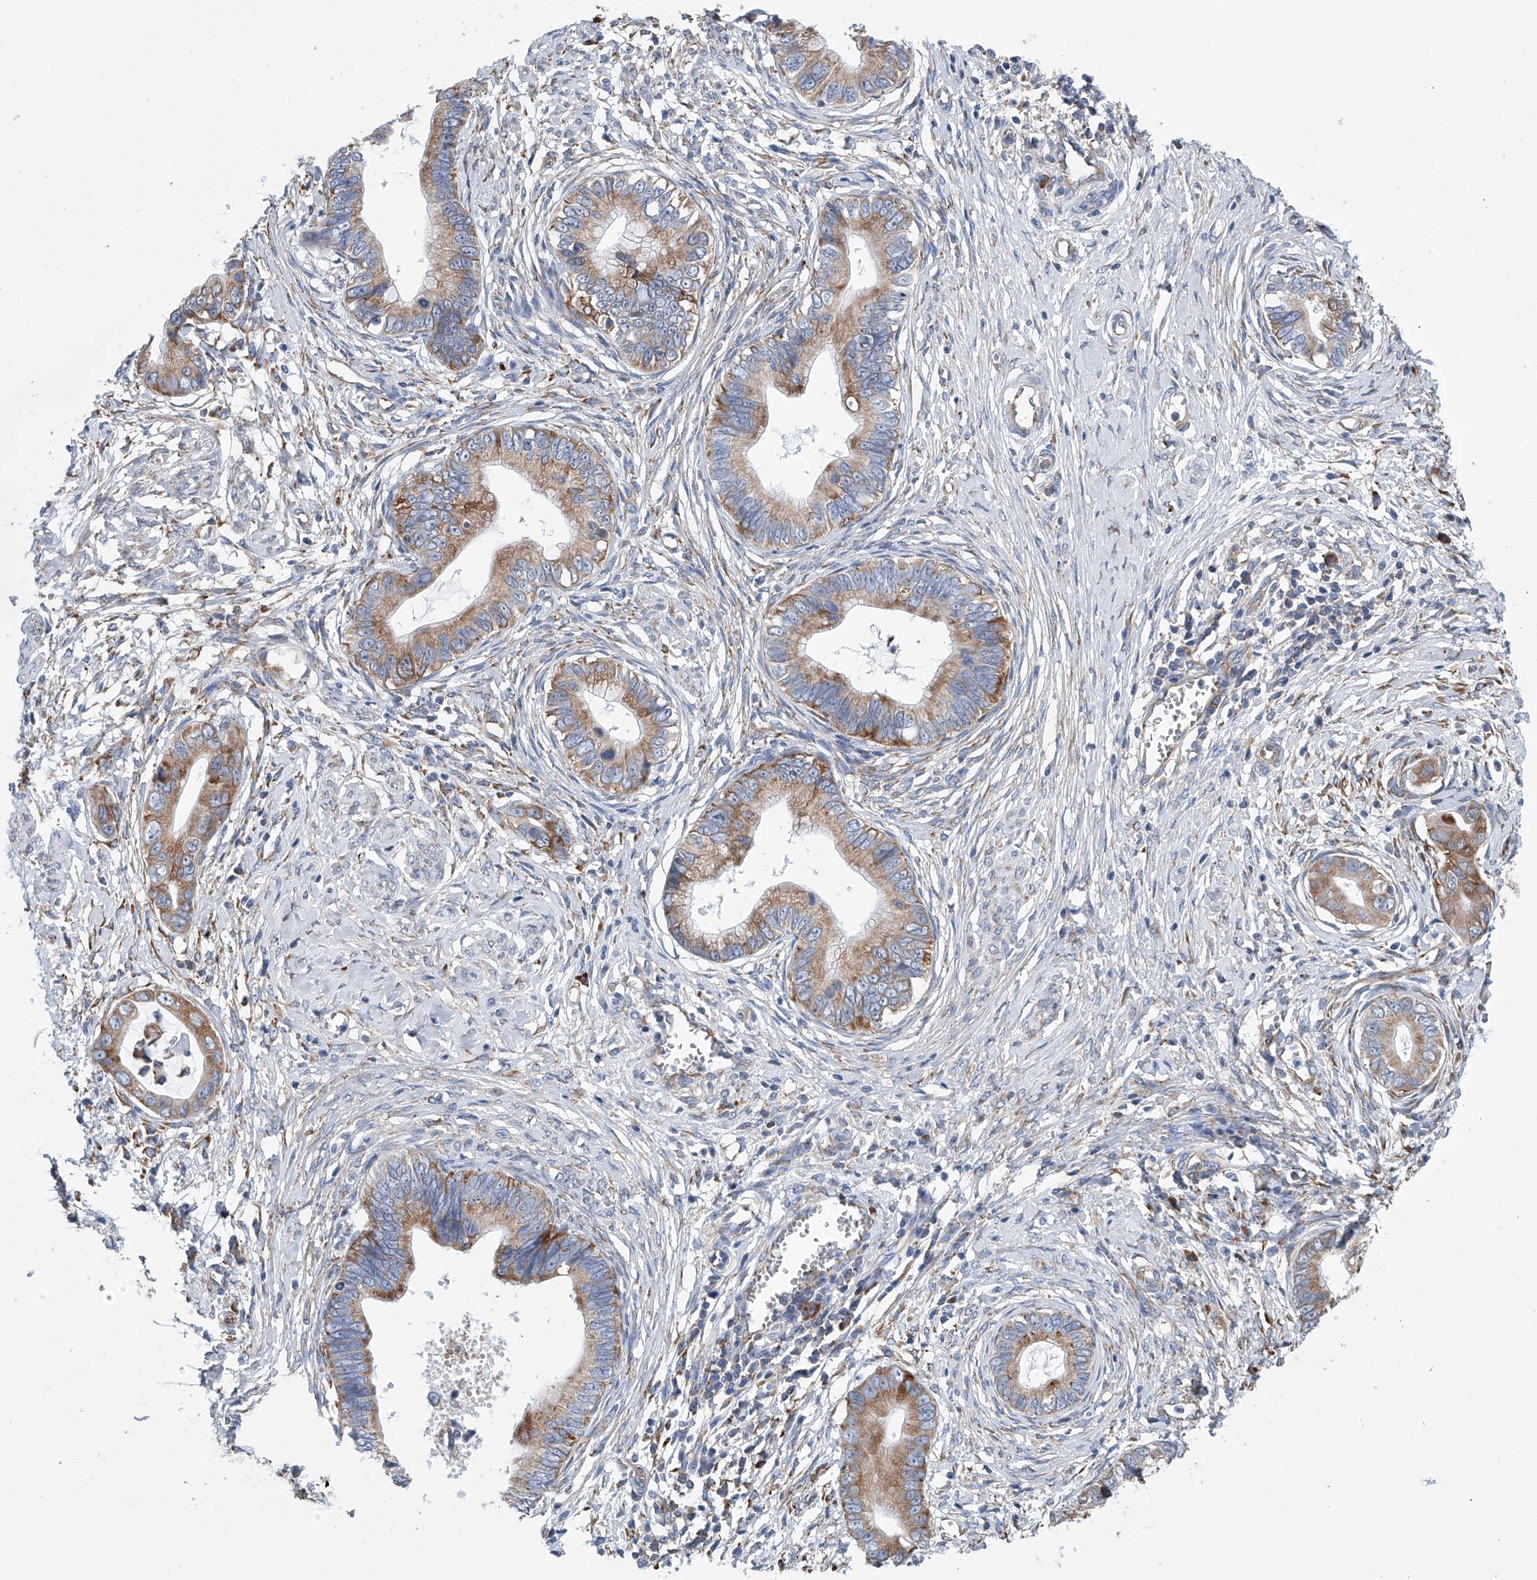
{"staining": {"intensity": "moderate", "quantity": ">75%", "location": "cytoplasmic/membranous"}, "tissue": "cervical cancer", "cell_type": "Tumor cells", "image_type": "cancer", "snomed": [{"axis": "morphology", "description": "Adenocarcinoma, NOS"}, {"axis": "topography", "description": "Cervix"}], "caption": "An IHC image of tumor tissue is shown. Protein staining in brown labels moderate cytoplasmic/membranous positivity in cervical cancer within tumor cells. The staining is performed using DAB brown chromogen to label protein expression. The nuclei are counter-stained blue using hematoxylin.", "gene": "RPL26L1", "patient": {"sex": "female", "age": 44}}